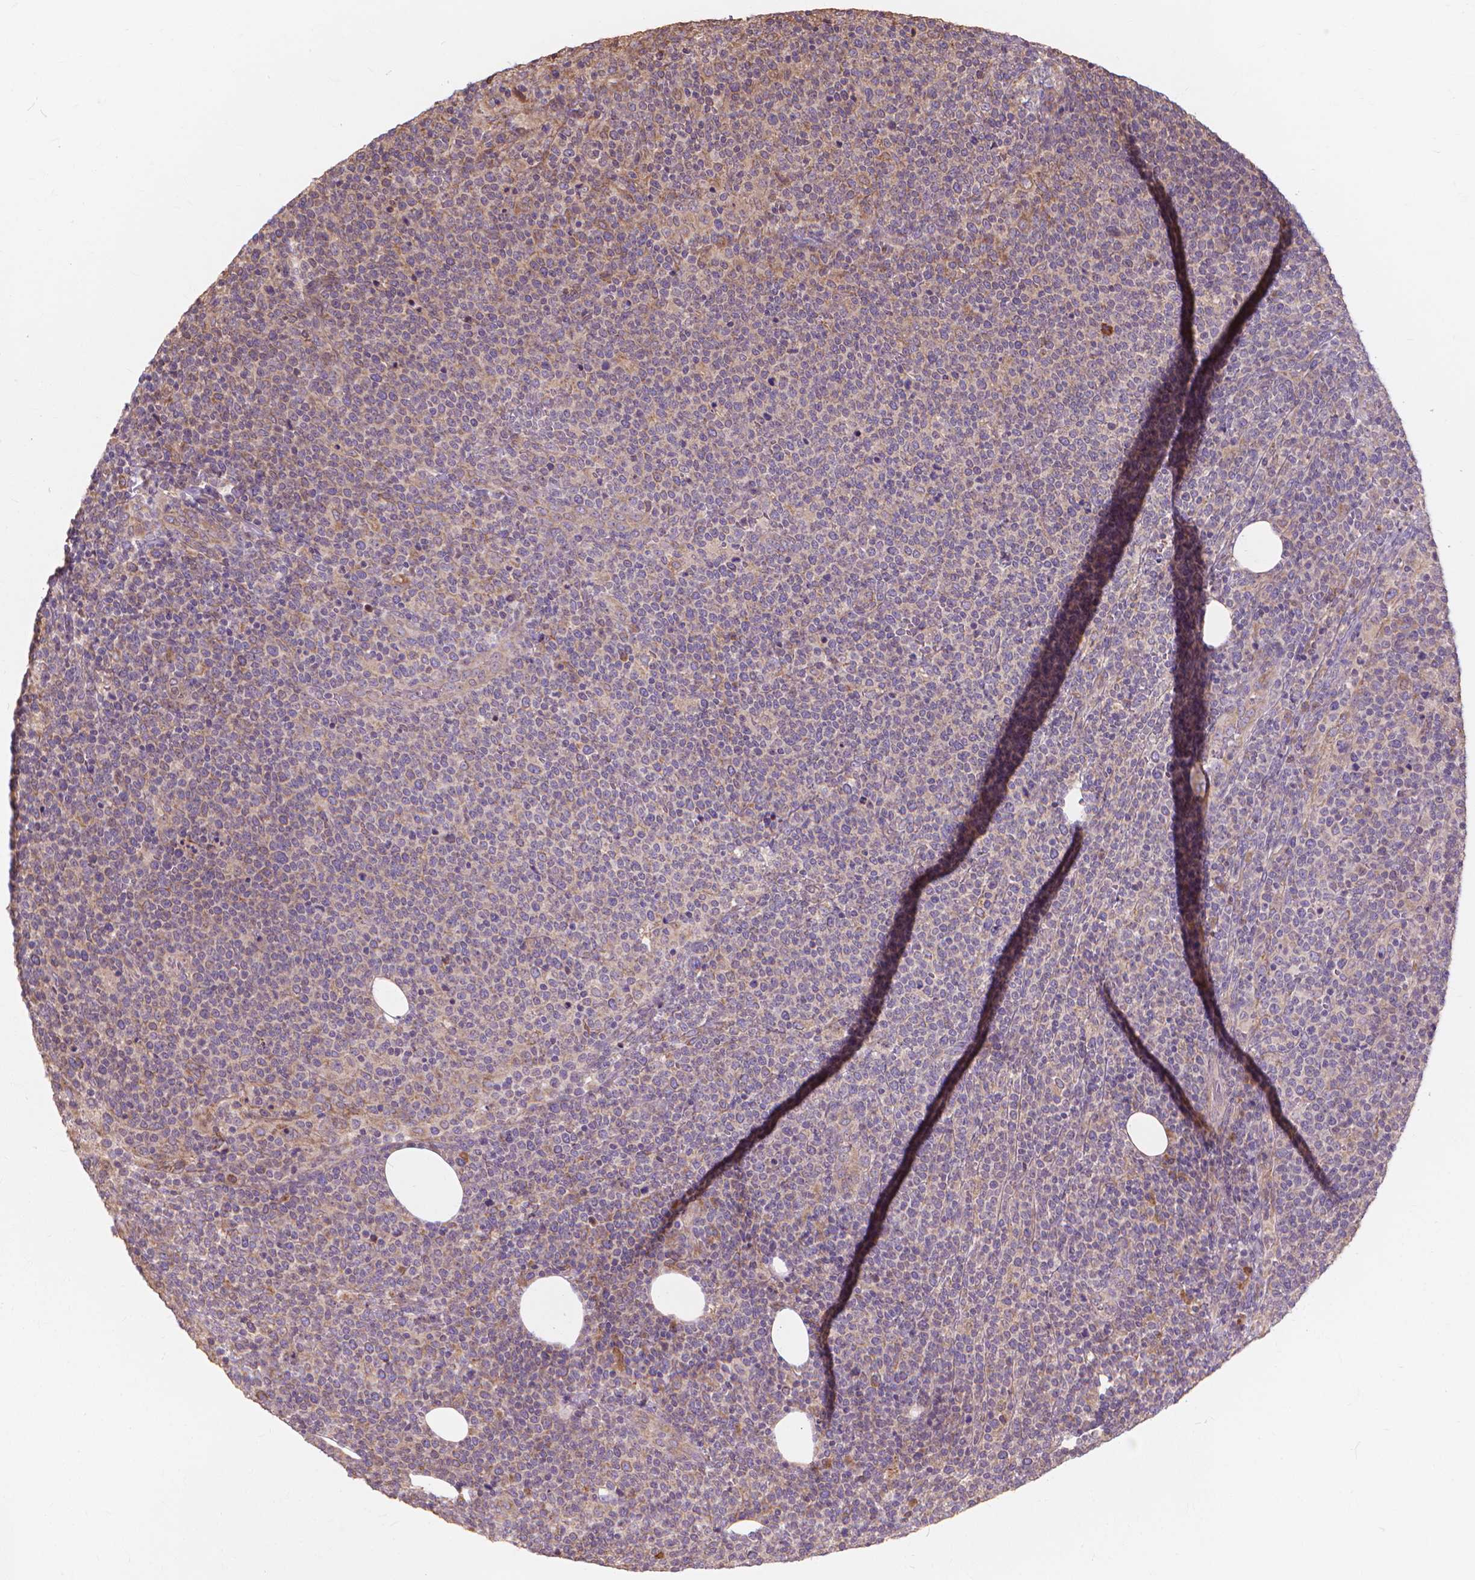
{"staining": {"intensity": "weak", "quantity": "25%-75%", "location": "cytoplasmic/membranous"}, "tissue": "lymphoma", "cell_type": "Tumor cells", "image_type": "cancer", "snomed": [{"axis": "morphology", "description": "Malignant lymphoma, non-Hodgkin's type, High grade"}, {"axis": "topography", "description": "Lymph node"}], "caption": "Tumor cells exhibit low levels of weak cytoplasmic/membranous positivity in about 25%-75% of cells in lymphoma.", "gene": "TAB2", "patient": {"sex": "male", "age": 61}}